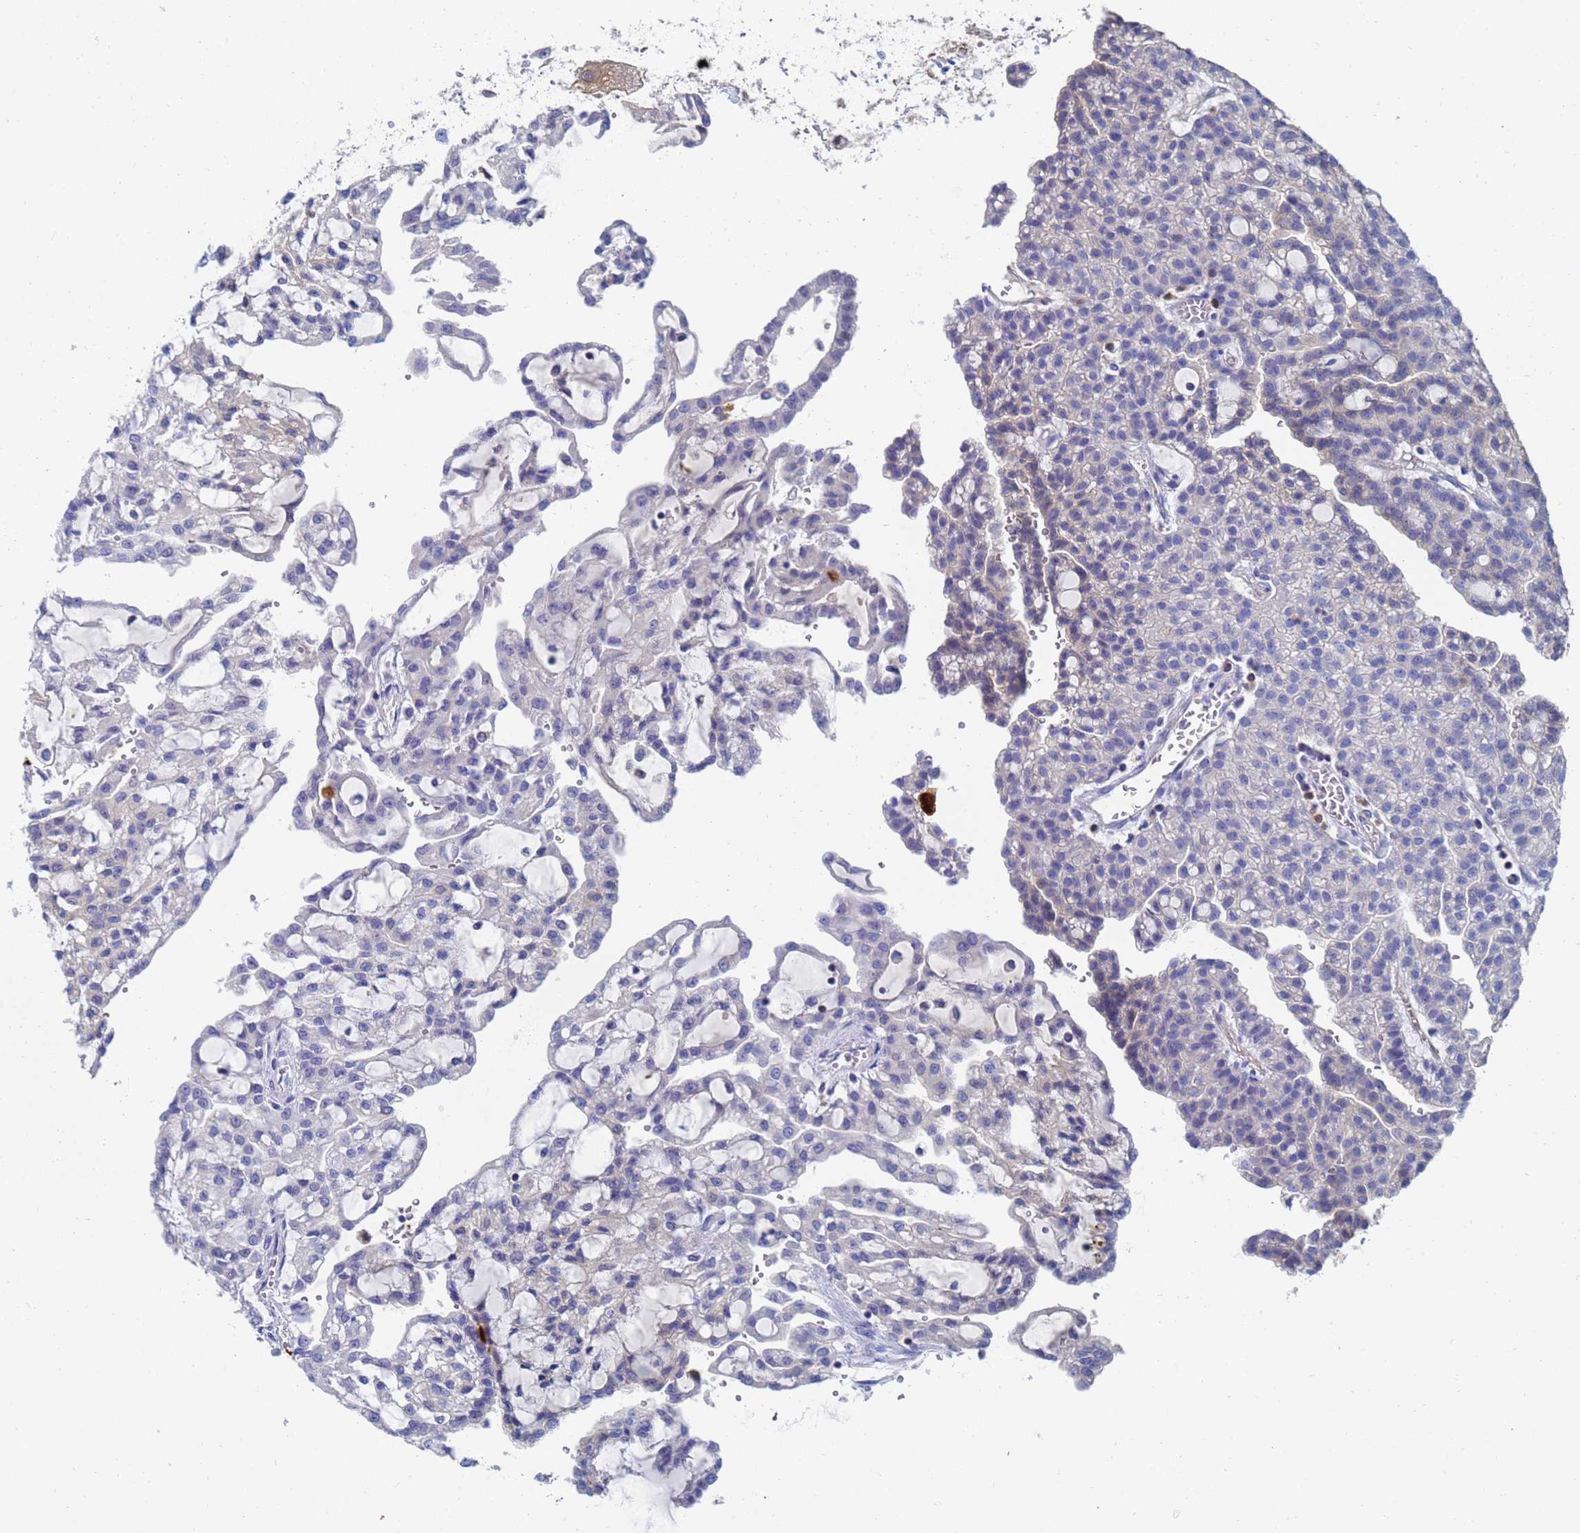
{"staining": {"intensity": "negative", "quantity": "none", "location": "none"}, "tissue": "renal cancer", "cell_type": "Tumor cells", "image_type": "cancer", "snomed": [{"axis": "morphology", "description": "Adenocarcinoma, NOS"}, {"axis": "topography", "description": "Kidney"}], "caption": "Immunohistochemistry of human renal adenocarcinoma shows no staining in tumor cells.", "gene": "GCHFR", "patient": {"sex": "male", "age": 63}}